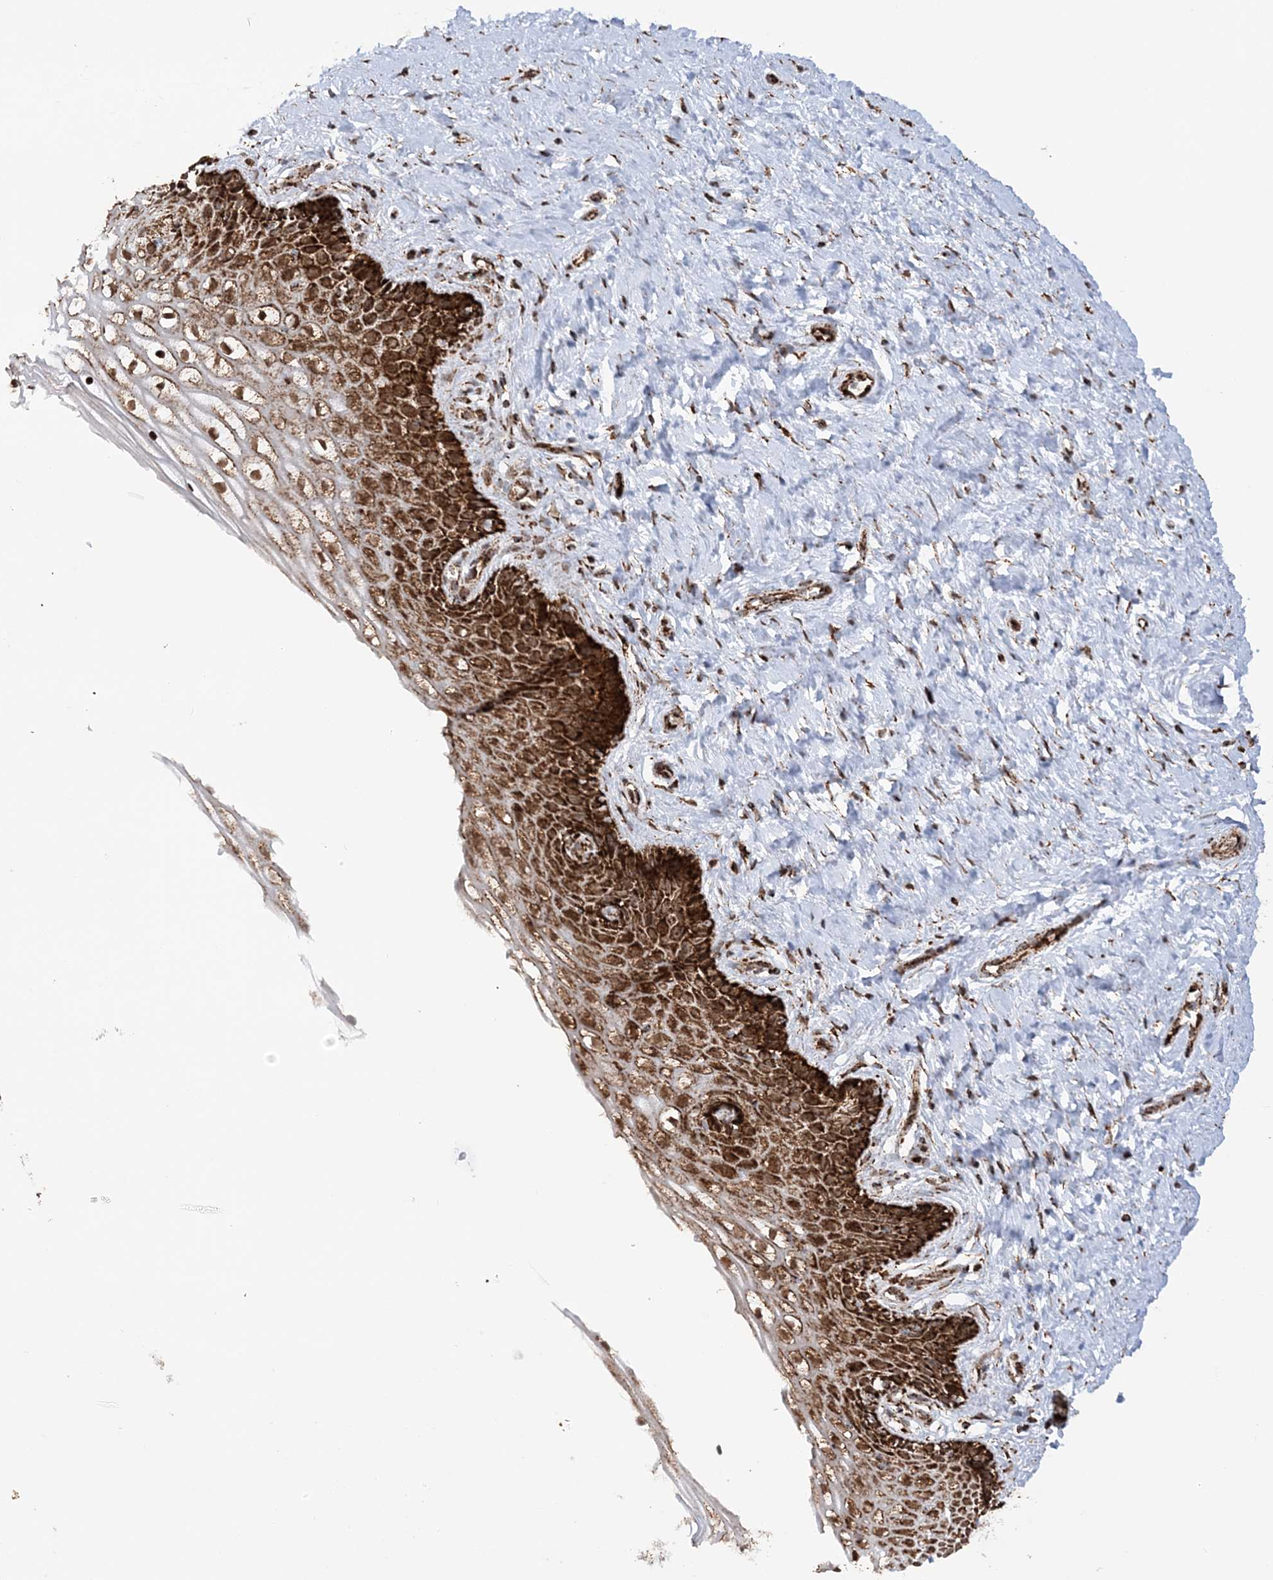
{"staining": {"intensity": "strong", "quantity": ">75%", "location": "cytoplasmic/membranous"}, "tissue": "cervix", "cell_type": "Glandular cells", "image_type": "normal", "snomed": [{"axis": "morphology", "description": "Normal tissue, NOS"}, {"axis": "topography", "description": "Cervix"}], "caption": "Immunohistochemistry (IHC) image of unremarkable cervix: human cervix stained using IHC demonstrates high levels of strong protein expression localized specifically in the cytoplasmic/membranous of glandular cells, appearing as a cytoplasmic/membranous brown color.", "gene": "CRY2", "patient": {"sex": "female", "age": 33}}